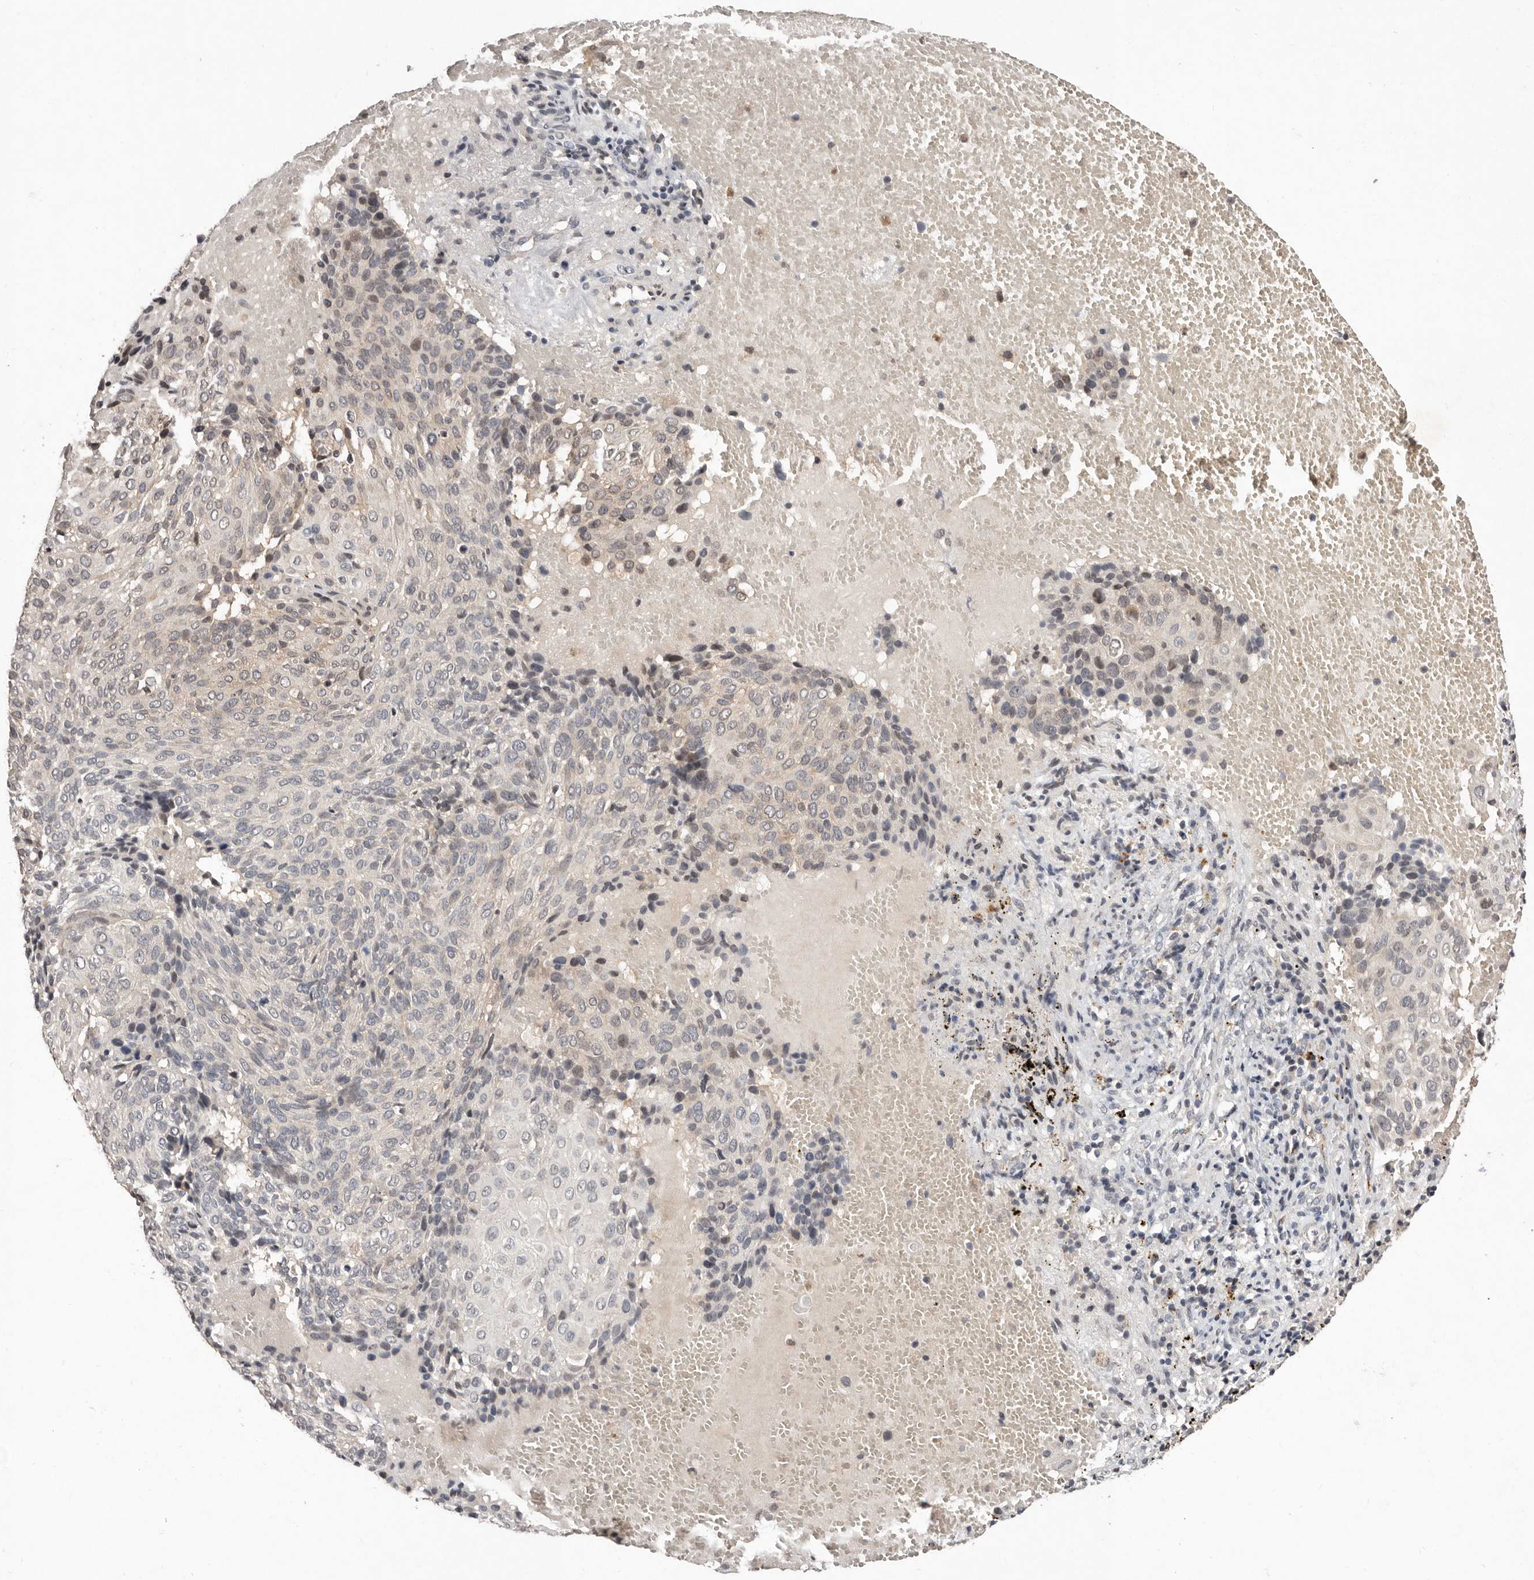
{"staining": {"intensity": "negative", "quantity": "none", "location": "none"}, "tissue": "cervical cancer", "cell_type": "Tumor cells", "image_type": "cancer", "snomed": [{"axis": "morphology", "description": "Squamous cell carcinoma, NOS"}, {"axis": "topography", "description": "Cervix"}], "caption": "Immunohistochemical staining of cervical cancer shows no significant expression in tumor cells. (DAB immunohistochemistry, high magnification).", "gene": "SULT1E1", "patient": {"sex": "female", "age": 74}}